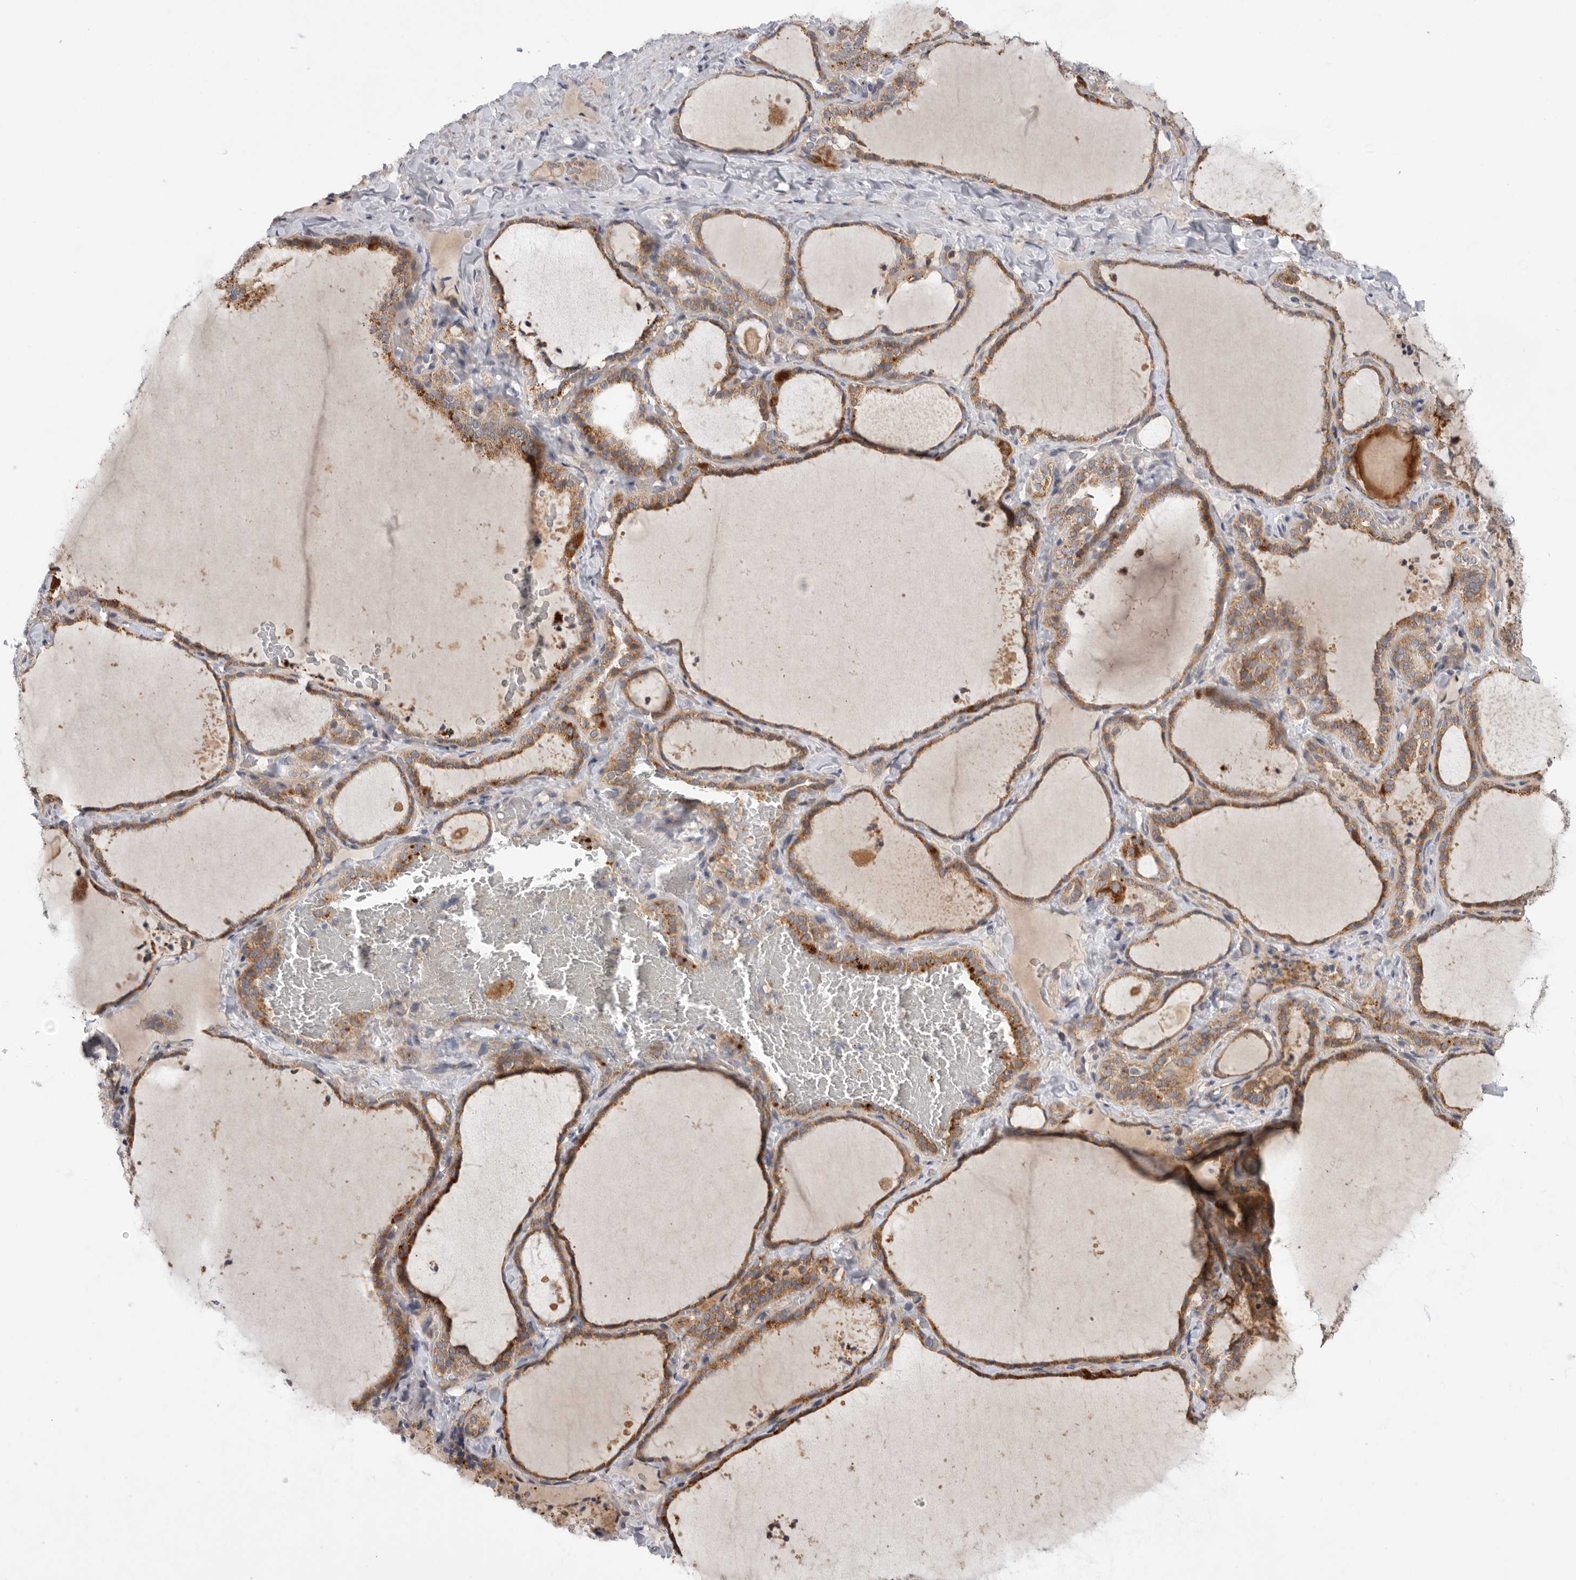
{"staining": {"intensity": "strong", "quantity": ">75%", "location": "cytoplasmic/membranous"}, "tissue": "thyroid gland", "cell_type": "Glandular cells", "image_type": "normal", "snomed": [{"axis": "morphology", "description": "Normal tissue, NOS"}, {"axis": "topography", "description": "Thyroid gland"}], "caption": "Thyroid gland was stained to show a protein in brown. There is high levels of strong cytoplasmic/membranous staining in approximately >75% of glandular cells. The staining is performed using DAB brown chromogen to label protein expression. The nuclei are counter-stained blue using hematoxylin.", "gene": "MTFR1L", "patient": {"sex": "female", "age": 22}}